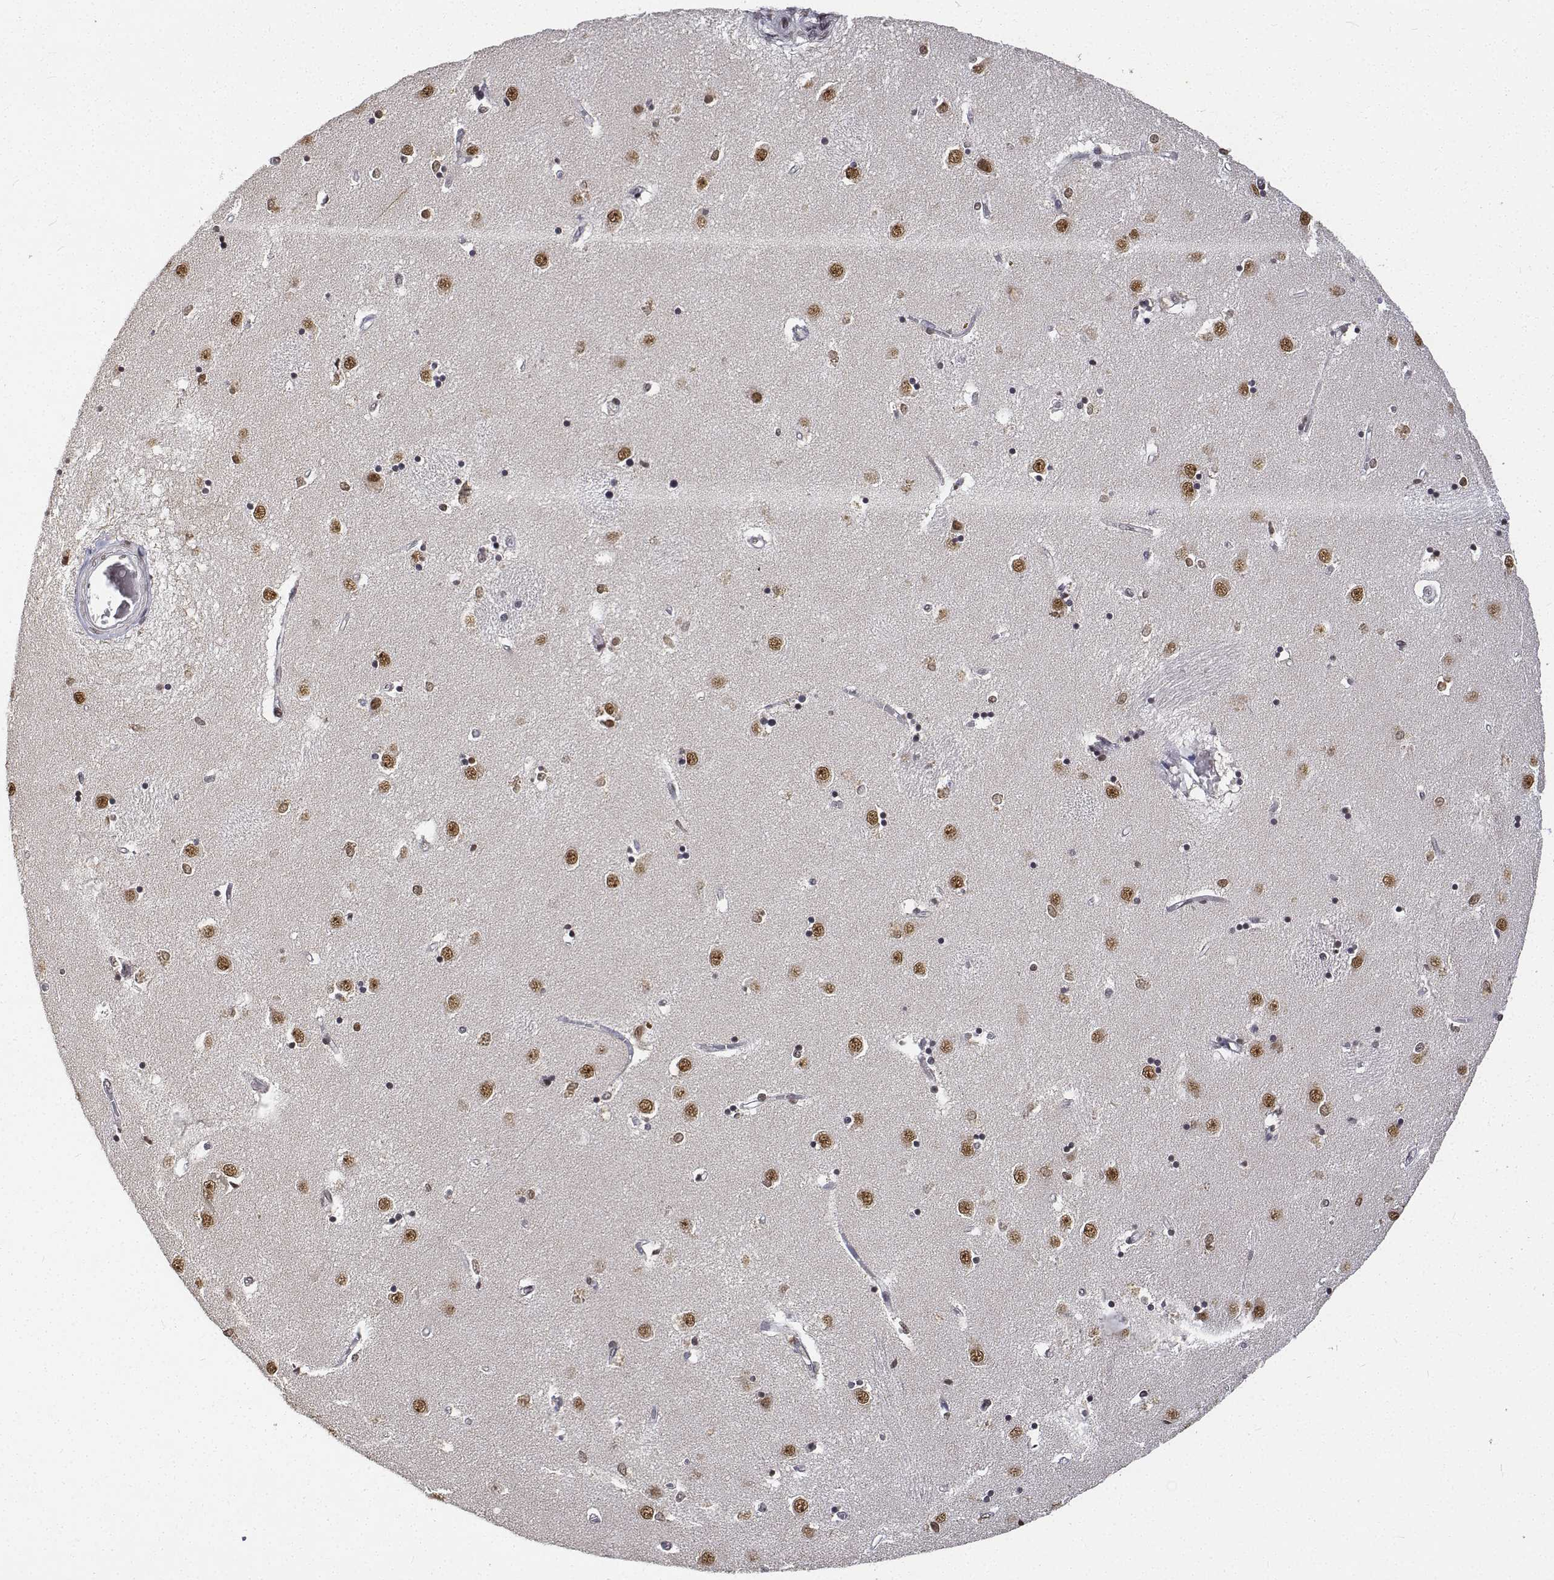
{"staining": {"intensity": "moderate", "quantity": "<25%", "location": "nuclear"}, "tissue": "caudate", "cell_type": "Glial cells", "image_type": "normal", "snomed": [{"axis": "morphology", "description": "Normal tissue, NOS"}, {"axis": "topography", "description": "Lateral ventricle wall"}], "caption": "Protein expression analysis of normal human caudate reveals moderate nuclear expression in approximately <25% of glial cells. (Brightfield microscopy of DAB IHC at high magnification).", "gene": "ATRX", "patient": {"sex": "male", "age": 54}}